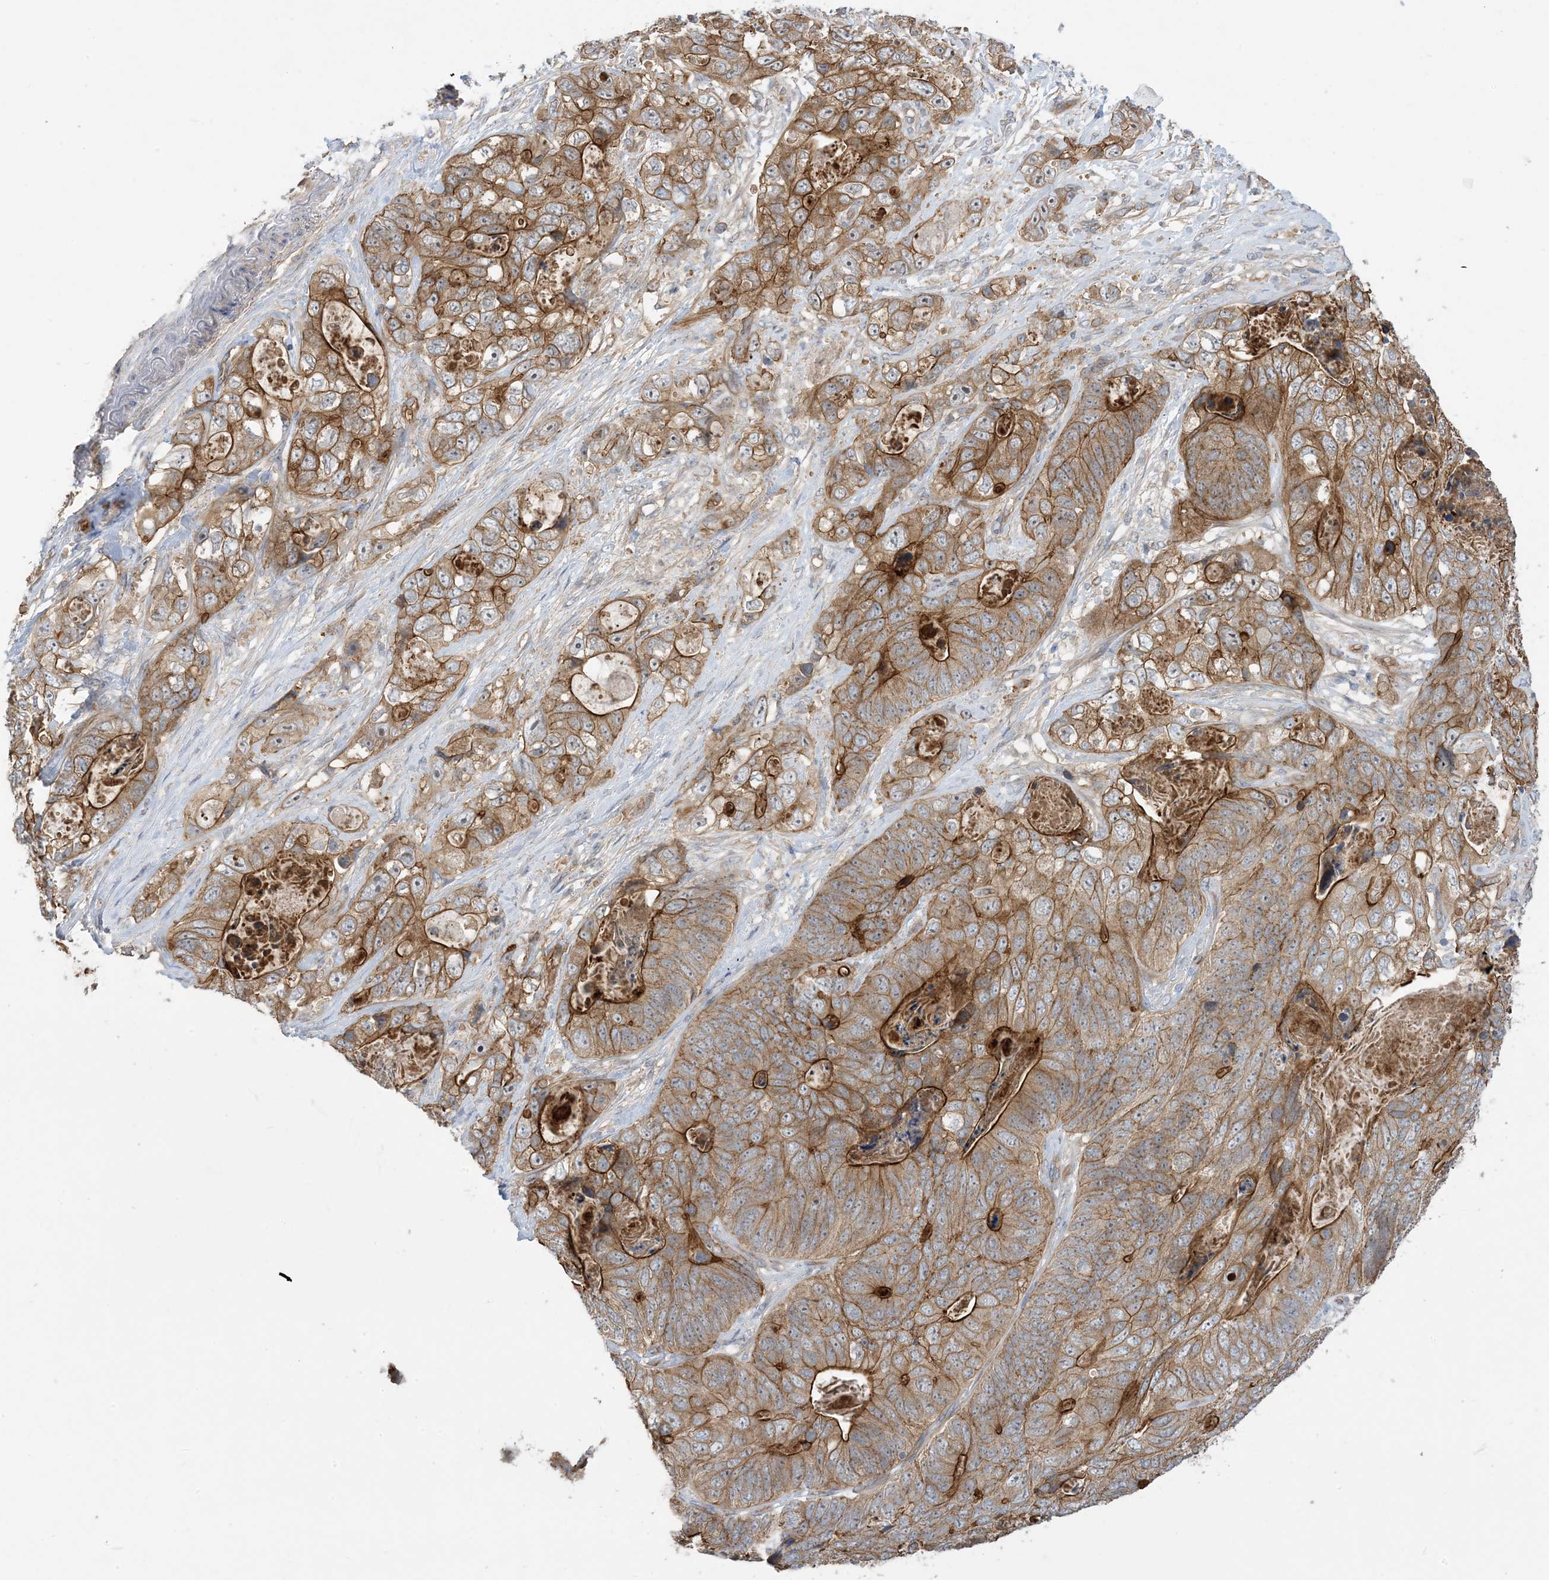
{"staining": {"intensity": "strong", "quantity": ">75%", "location": "cytoplasmic/membranous"}, "tissue": "stomach cancer", "cell_type": "Tumor cells", "image_type": "cancer", "snomed": [{"axis": "morphology", "description": "Adenocarcinoma, NOS"}, {"axis": "topography", "description": "Stomach"}], "caption": "Strong cytoplasmic/membranous protein staining is present in approximately >75% of tumor cells in adenocarcinoma (stomach). Ihc stains the protein in brown and the nuclei are stained blue.", "gene": "AOC1", "patient": {"sex": "female", "age": 89}}